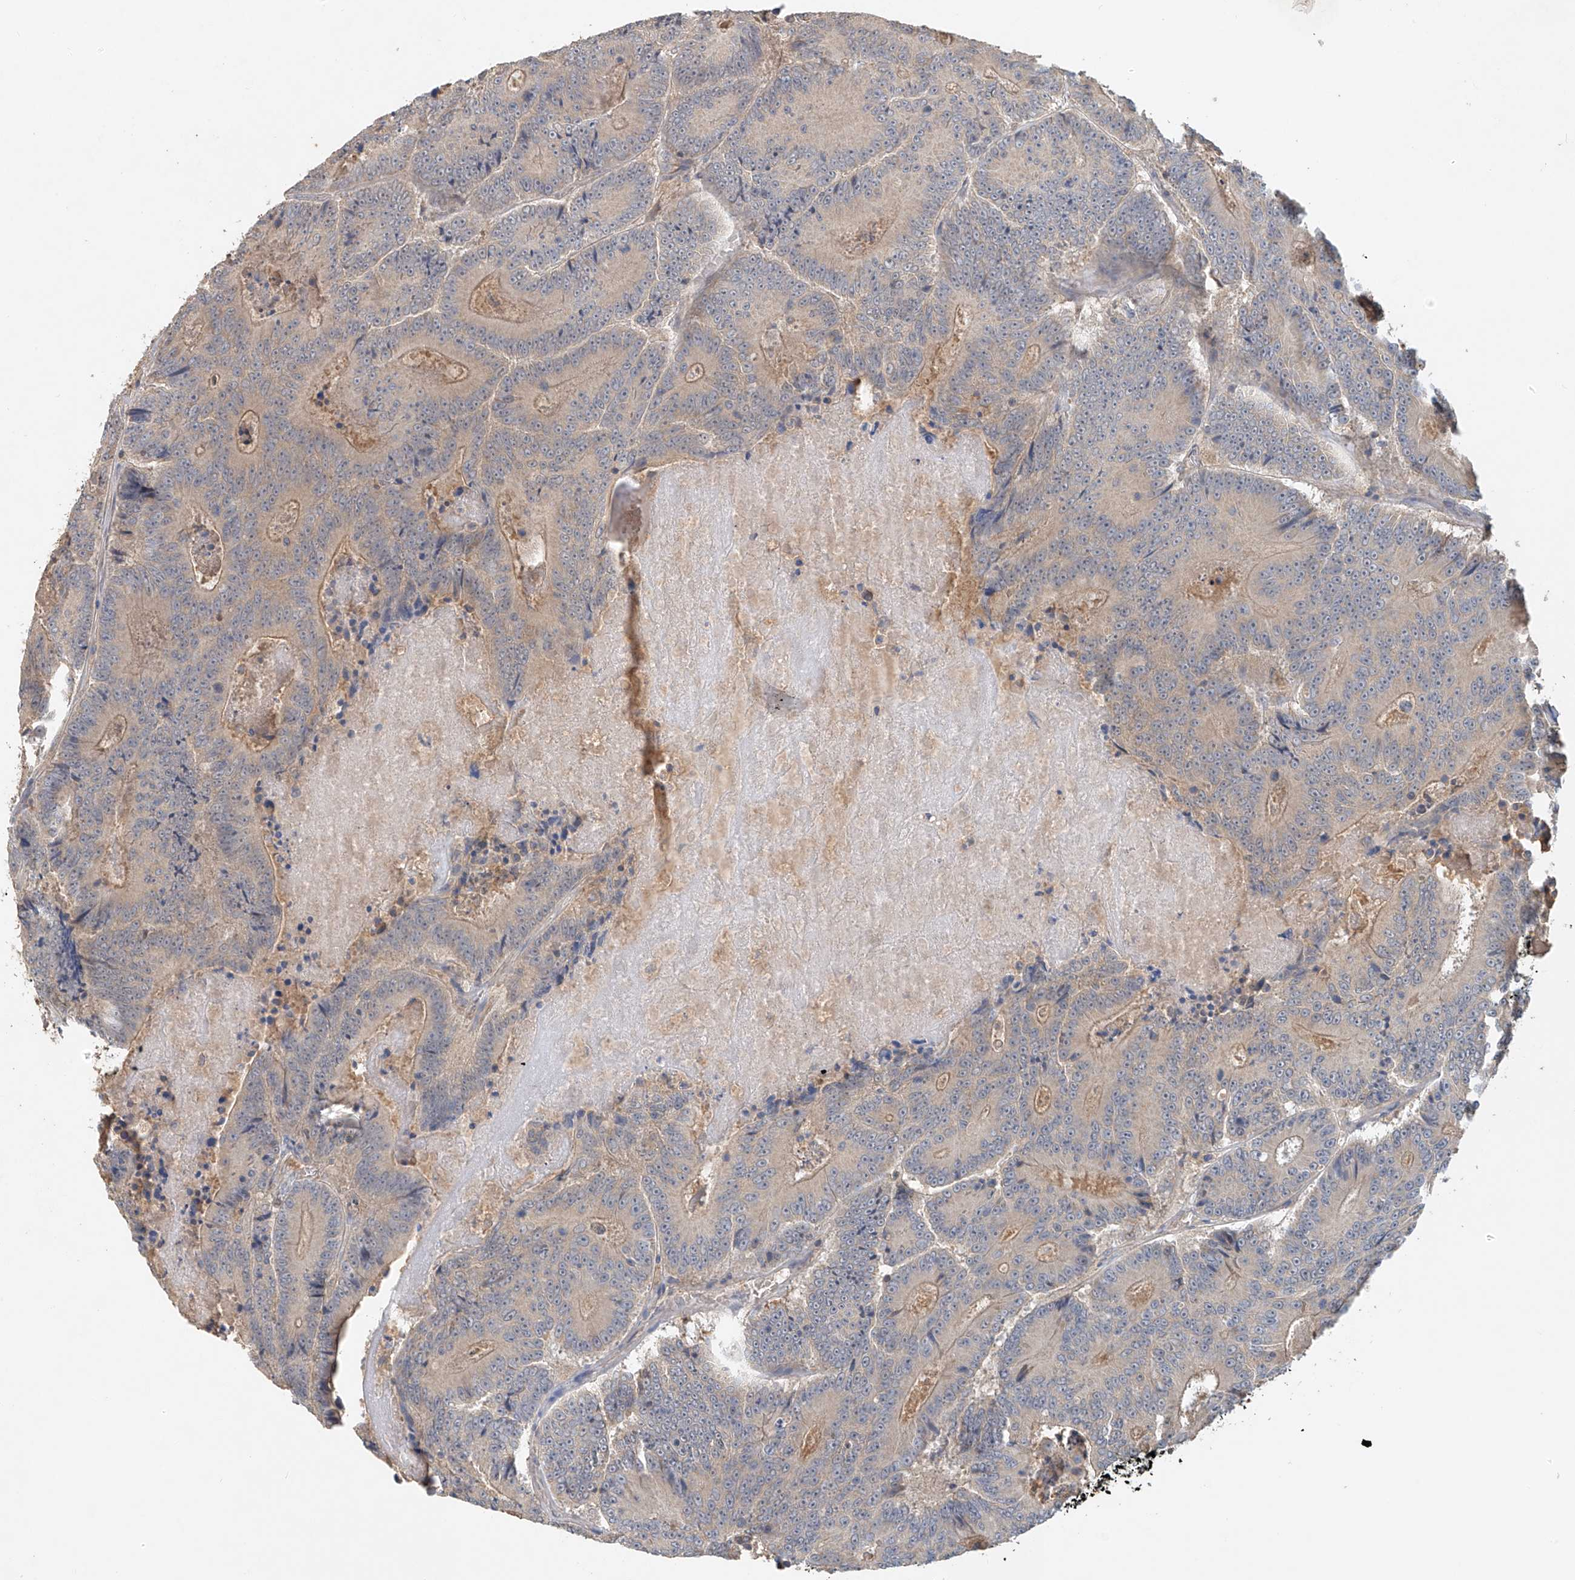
{"staining": {"intensity": "weak", "quantity": "<25%", "location": "cytoplasmic/membranous"}, "tissue": "colorectal cancer", "cell_type": "Tumor cells", "image_type": "cancer", "snomed": [{"axis": "morphology", "description": "Adenocarcinoma, NOS"}, {"axis": "topography", "description": "Colon"}], "caption": "Human colorectal cancer (adenocarcinoma) stained for a protein using immunohistochemistry displays no positivity in tumor cells.", "gene": "GNB1L", "patient": {"sex": "male", "age": 83}}